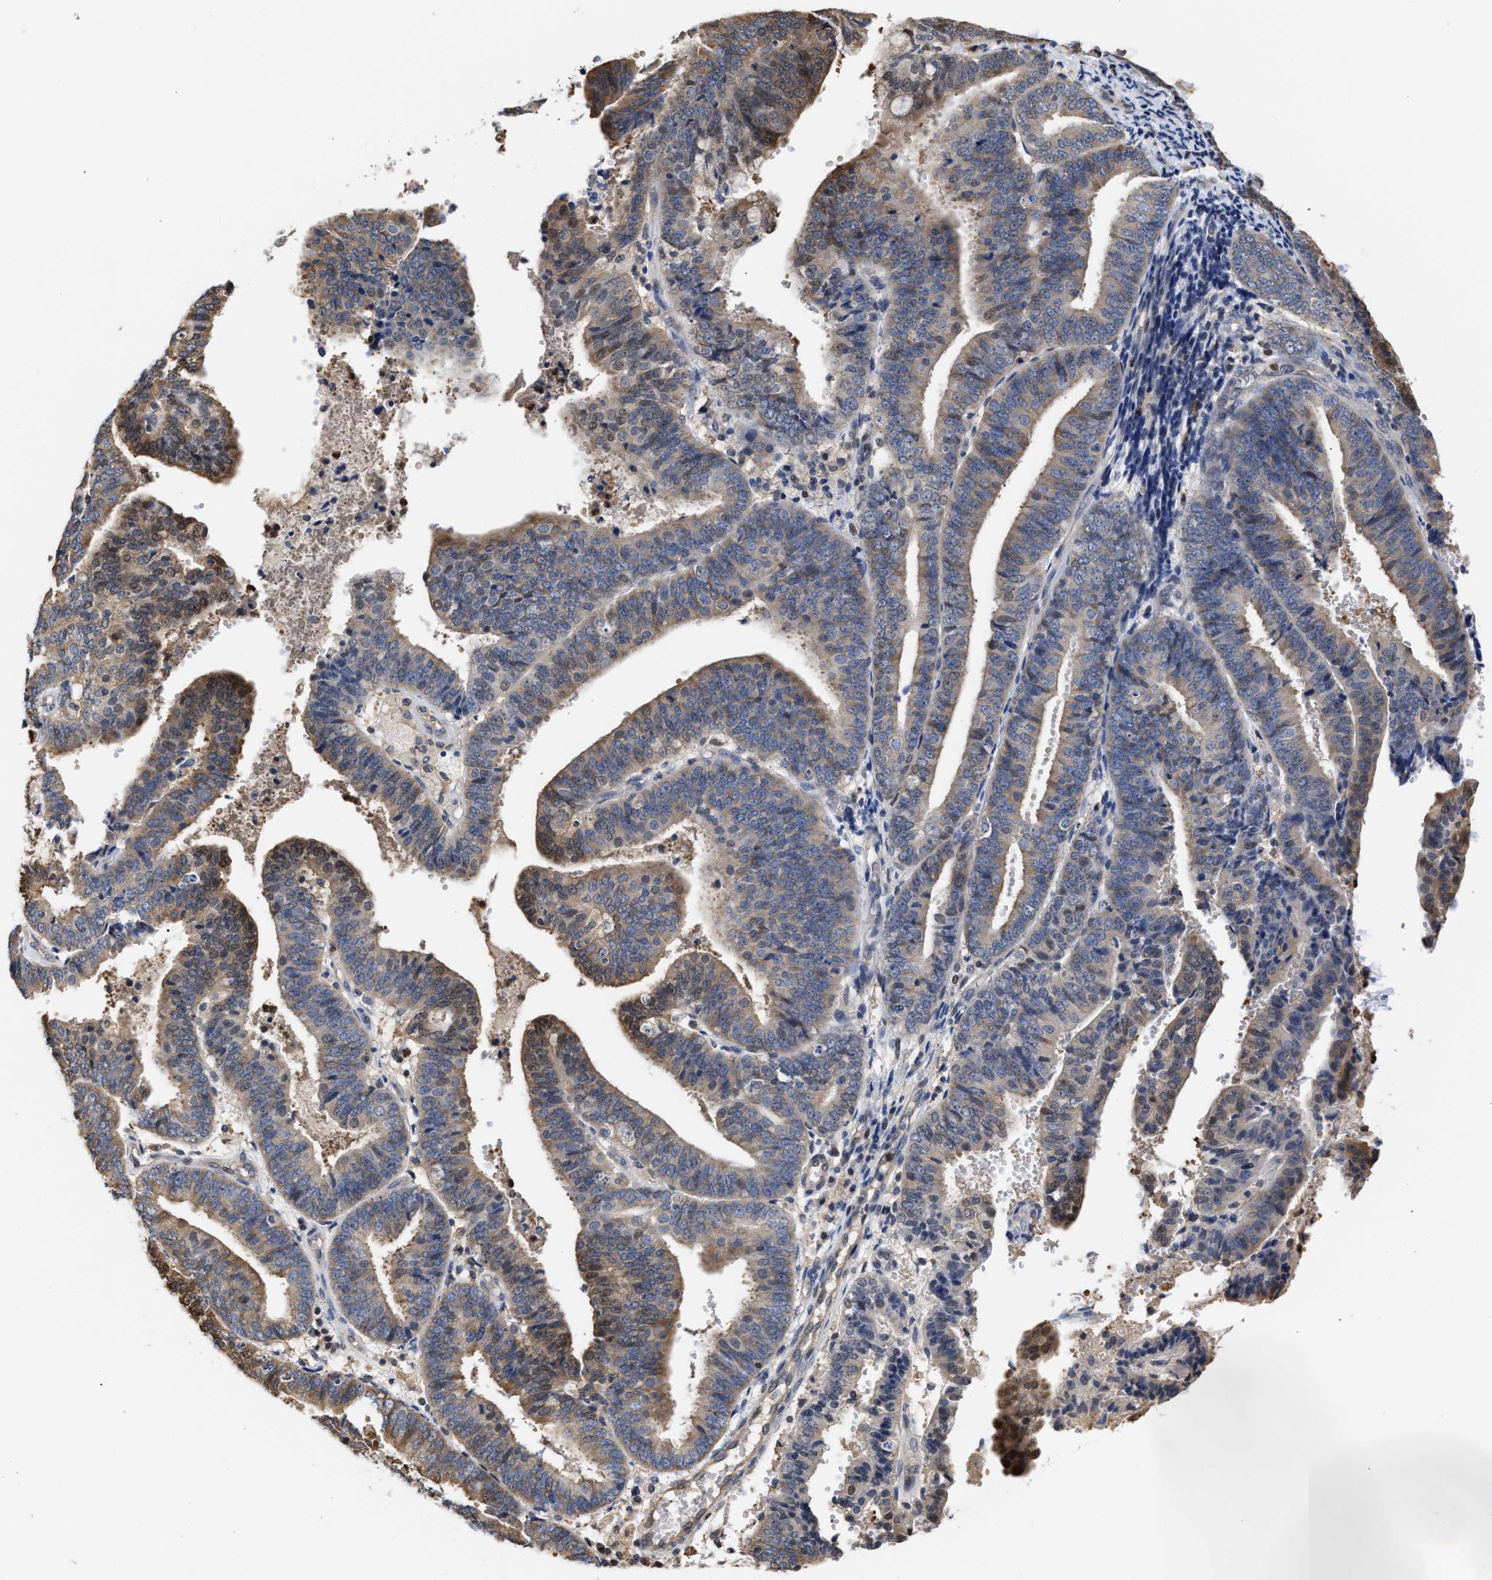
{"staining": {"intensity": "moderate", "quantity": "<25%", "location": "cytoplasmic/membranous"}, "tissue": "endometrial cancer", "cell_type": "Tumor cells", "image_type": "cancer", "snomed": [{"axis": "morphology", "description": "Adenocarcinoma, NOS"}, {"axis": "topography", "description": "Endometrium"}], "caption": "Moderate cytoplasmic/membranous expression for a protein is appreciated in approximately <25% of tumor cells of endometrial adenocarcinoma using immunohistochemistry (IHC).", "gene": "KLHDC1", "patient": {"sex": "female", "age": 63}}